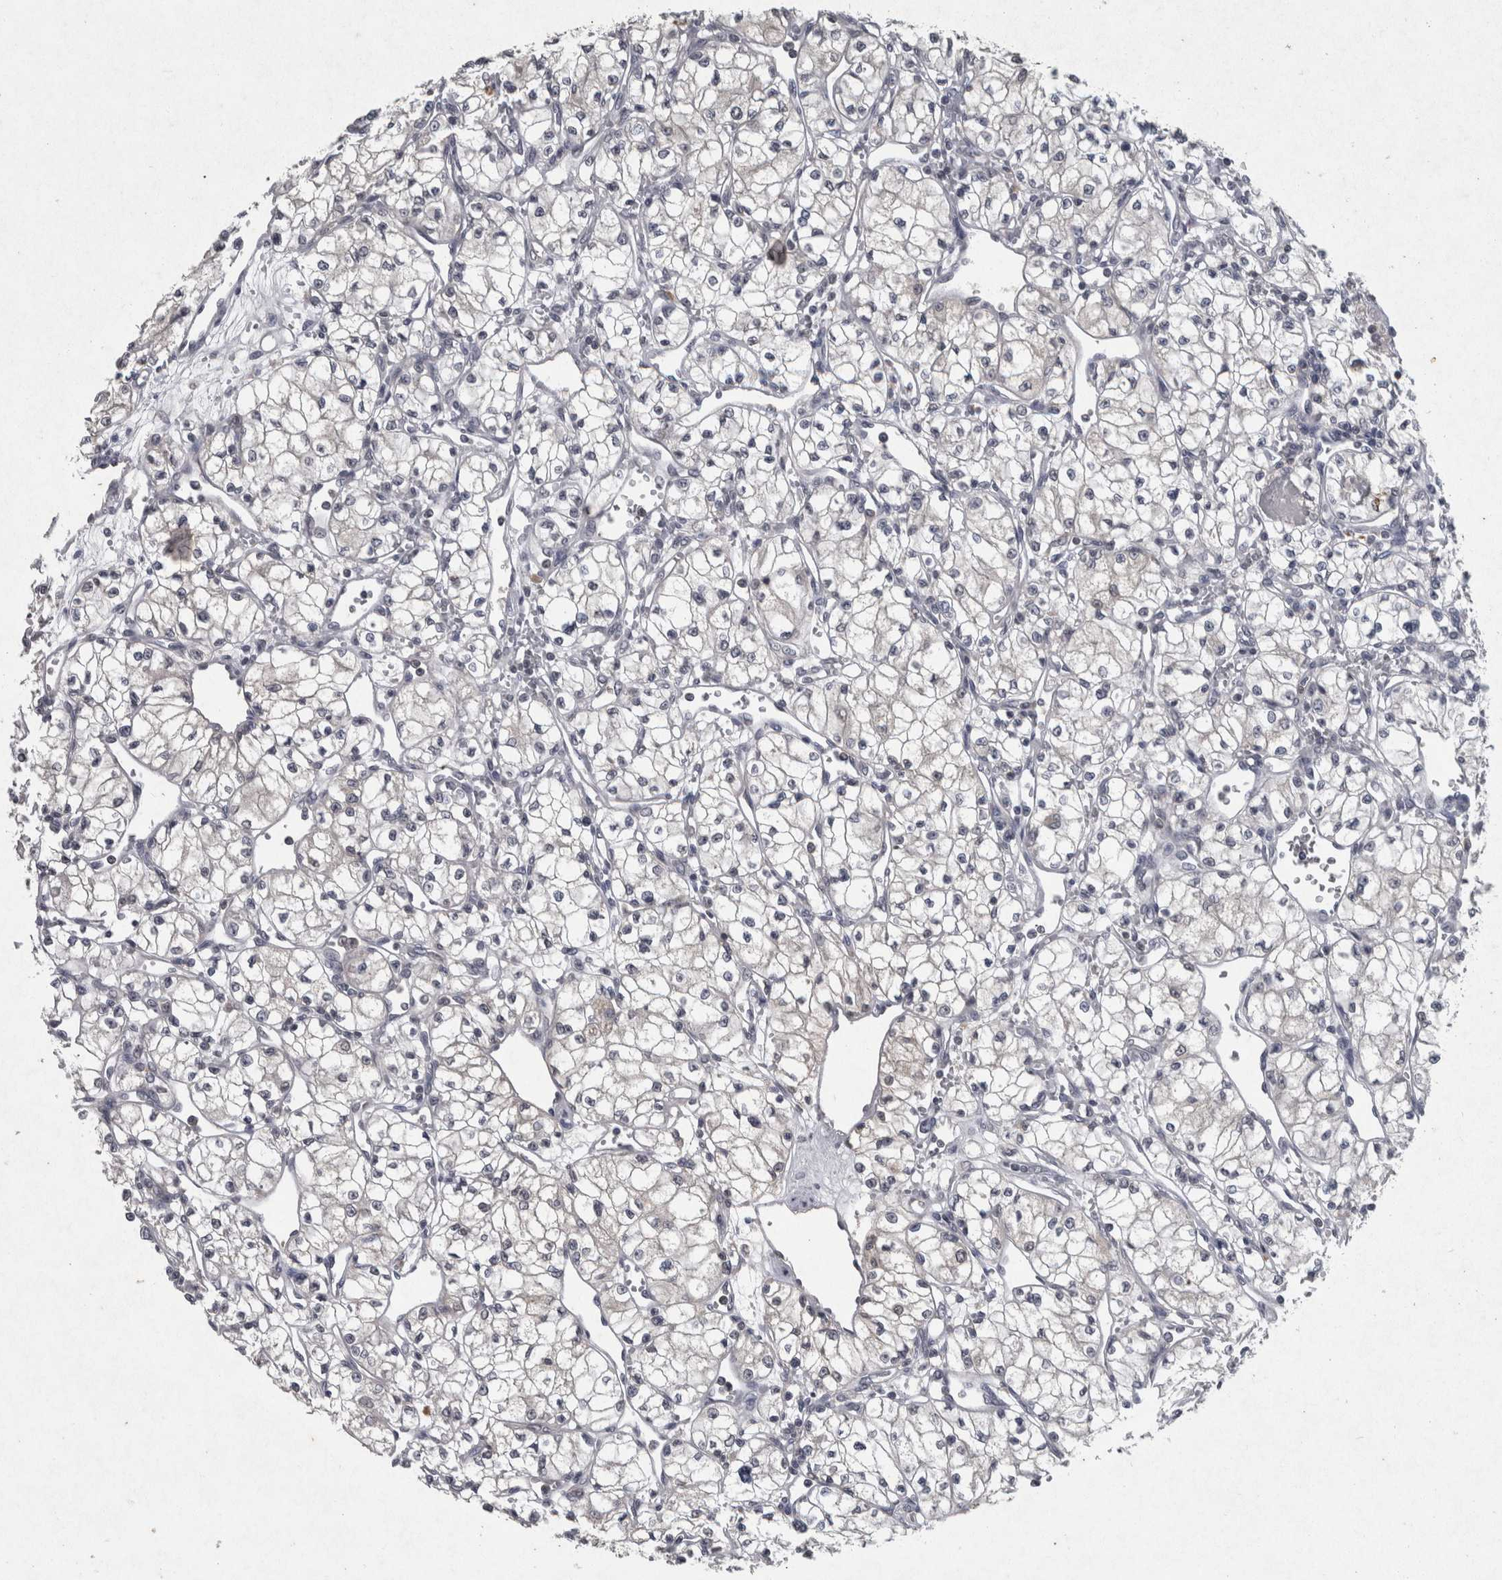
{"staining": {"intensity": "negative", "quantity": "none", "location": "none"}, "tissue": "renal cancer", "cell_type": "Tumor cells", "image_type": "cancer", "snomed": [{"axis": "morphology", "description": "Normal tissue, NOS"}, {"axis": "morphology", "description": "Adenocarcinoma, NOS"}, {"axis": "topography", "description": "Kidney"}], "caption": "The micrograph shows no significant expression in tumor cells of adenocarcinoma (renal).", "gene": "WNT7A", "patient": {"sex": "male", "age": 59}}